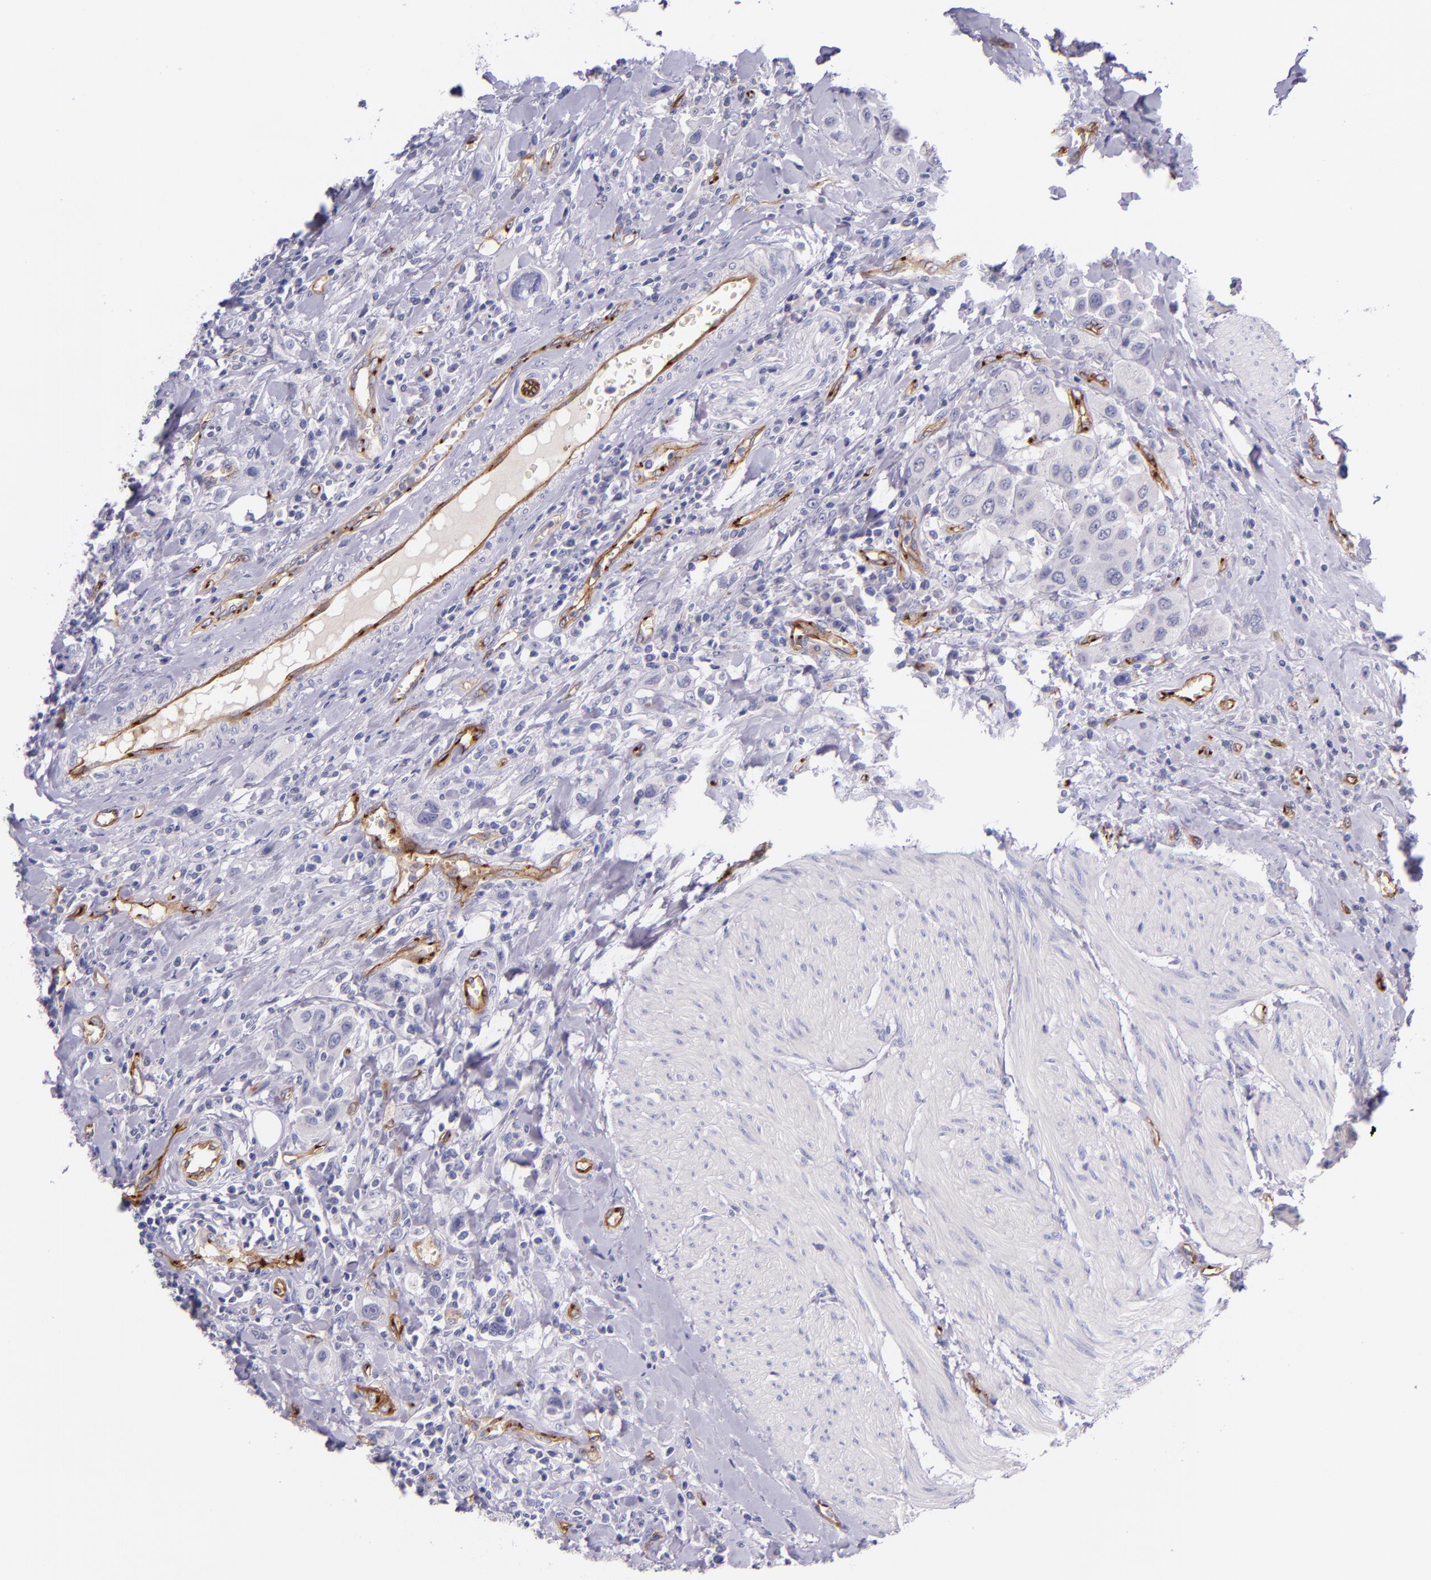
{"staining": {"intensity": "negative", "quantity": "none", "location": "none"}, "tissue": "urothelial cancer", "cell_type": "Tumor cells", "image_type": "cancer", "snomed": [{"axis": "morphology", "description": "Urothelial carcinoma, High grade"}, {"axis": "topography", "description": "Urinary bladder"}], "caption": "This is an immunohistochemistry (IHC) photomicrograph of urothelial cancer. There is no expression in tumor cells.", "gene": "NOS3", "patient": {"sex": "male", "age": 50}}